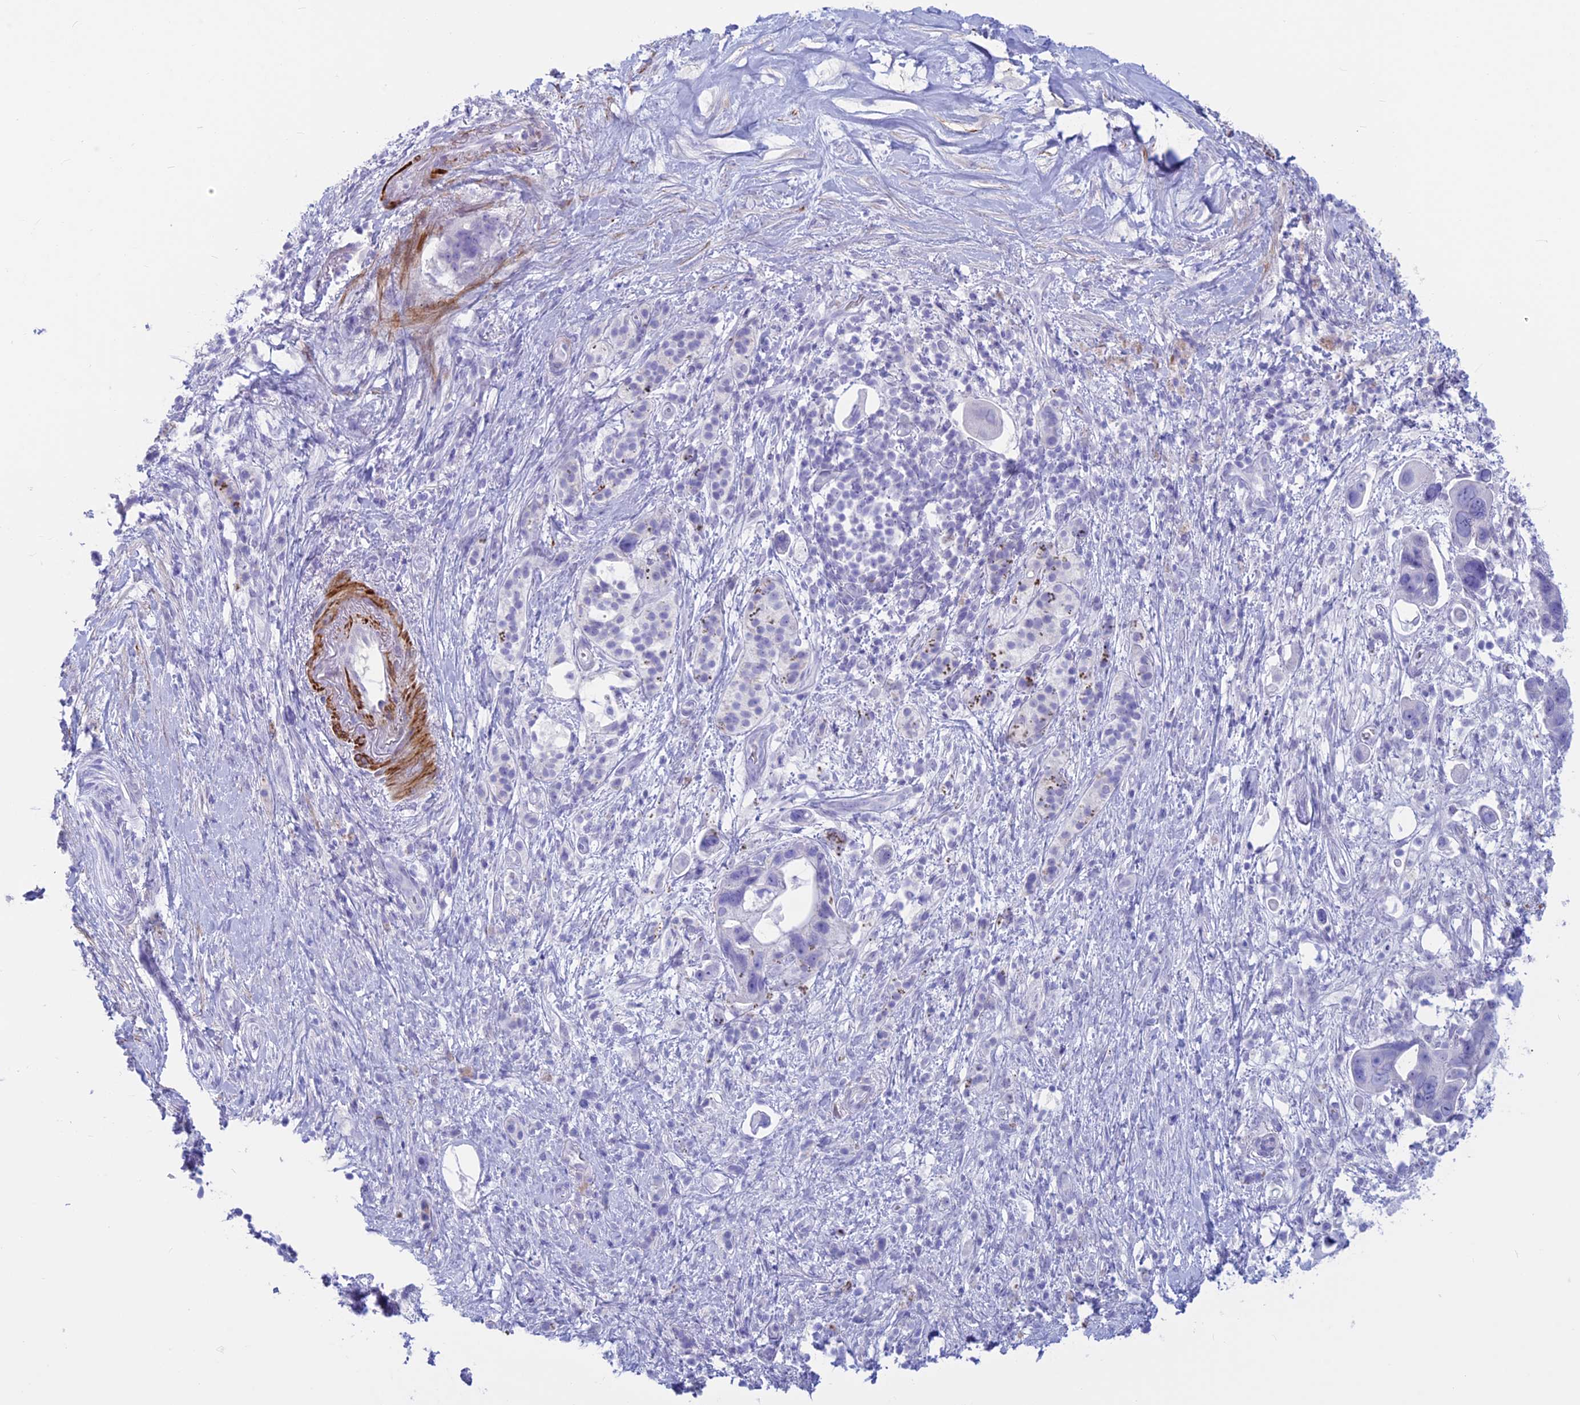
{"staining": {"intensity": "negative", "quantity": "none", "location": "none"}, "tissue": "pancreatic cancer", "cell_type": "Tumor cells", "image_type": "cancer", "snomed": [{"axis": "morphology", "description": "Adenocarcinoma, NOS"}, {"axis": "topography", "description": "Pancreas"}], "caption": "Human adenocarcinoma (pancreatic) stained for a protein using immunohistochemistry (IHC) shows no positivity in tumor cells.", "gene": "GAPDHS", "patient": {"sex": "female", "age": 83}}